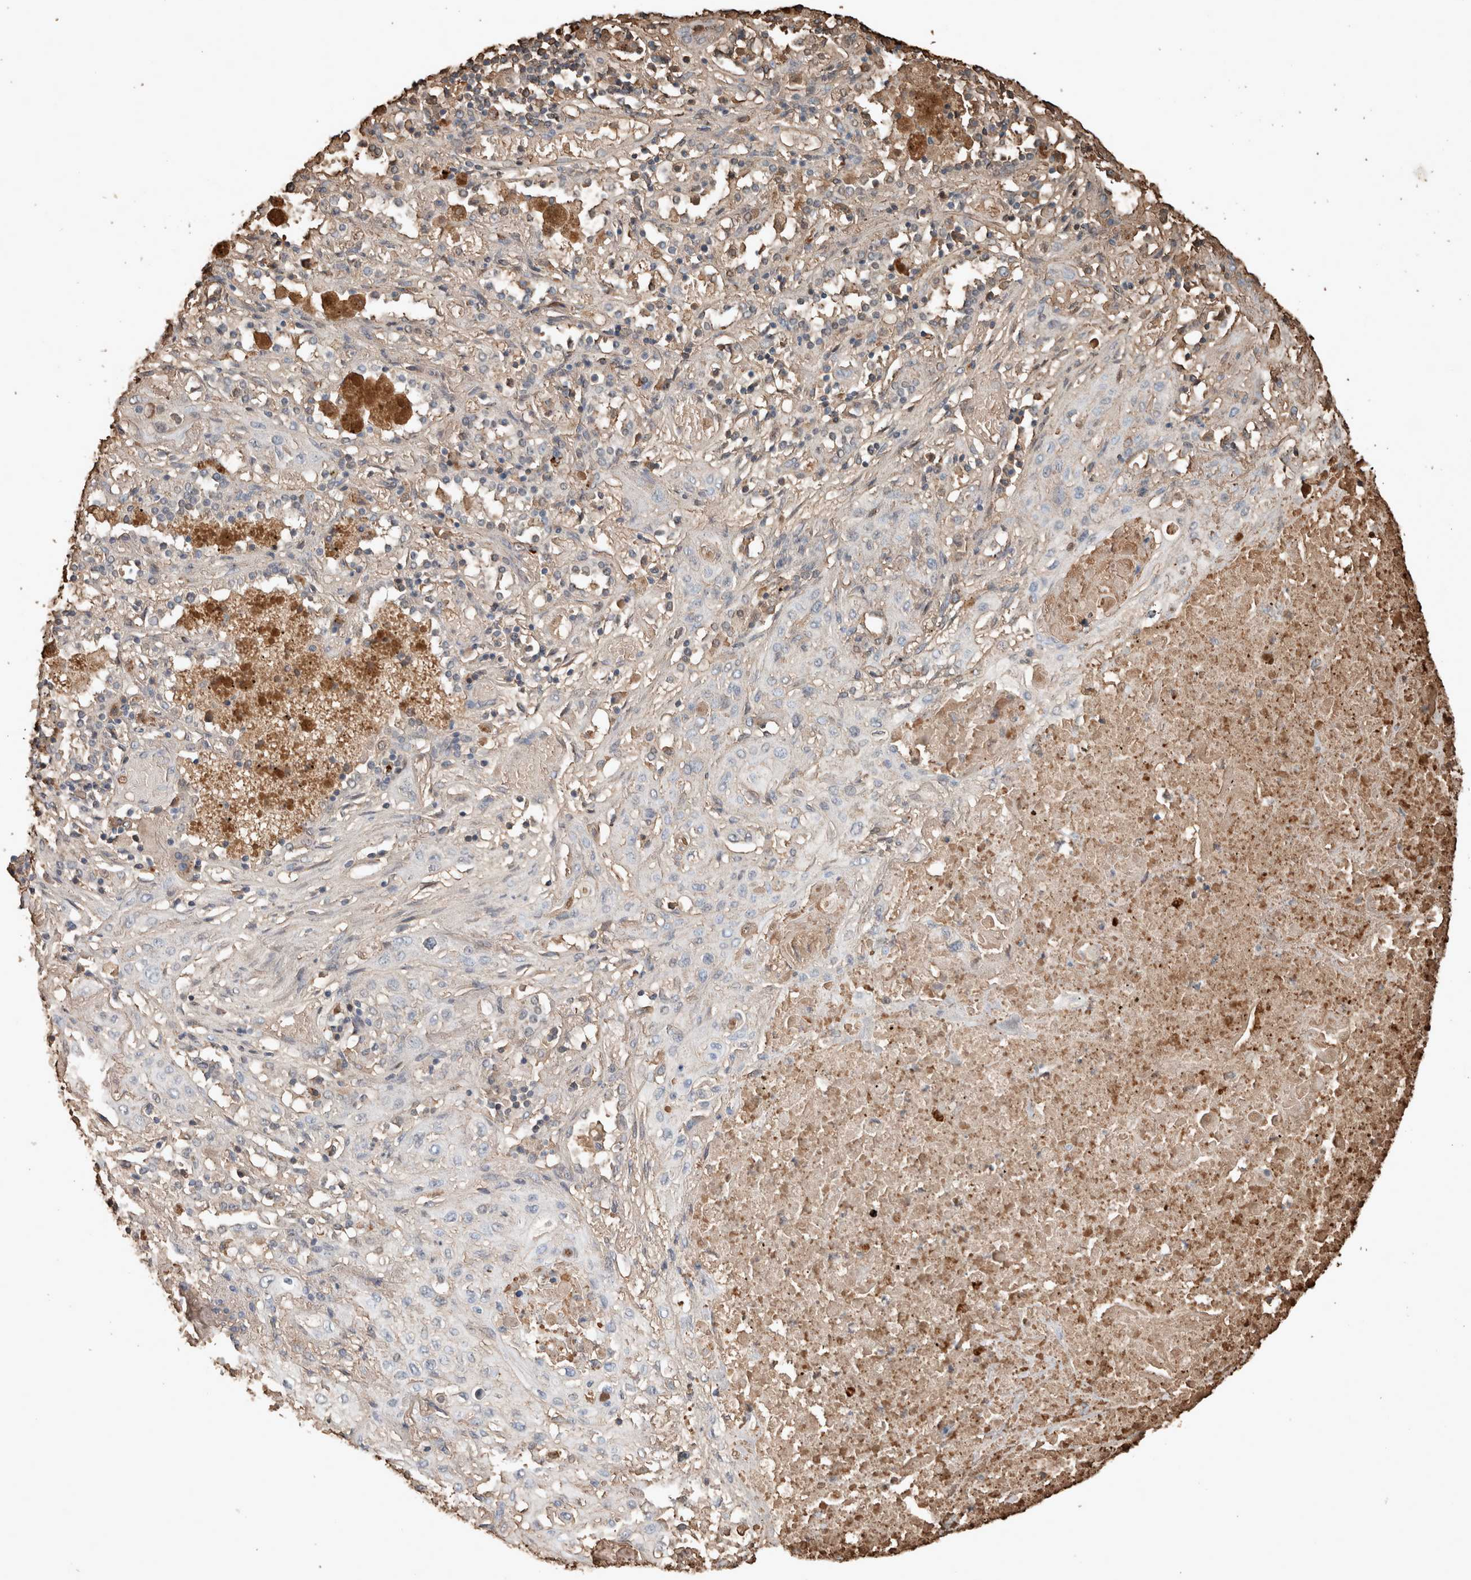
{"staining": {"intensity": "negative", "quantity": "none", "location": "none"}, "tissue": "lung cancer", "cell_type": "Tumor cells", "image_type": "cancer", "snomed": [{"axis": "morphology", "description": "Squamous cell carcinoma, NOS"}, {"axis": "topography", "description": "Lung"}], "caption": "The image demonstrates no staining of tumor cells in lung squamous cell carcinoma. (DAB IHC with hematoxylin counter stain).", "gene": "USP34", "patient": {"sex": "female", "age": 47}}